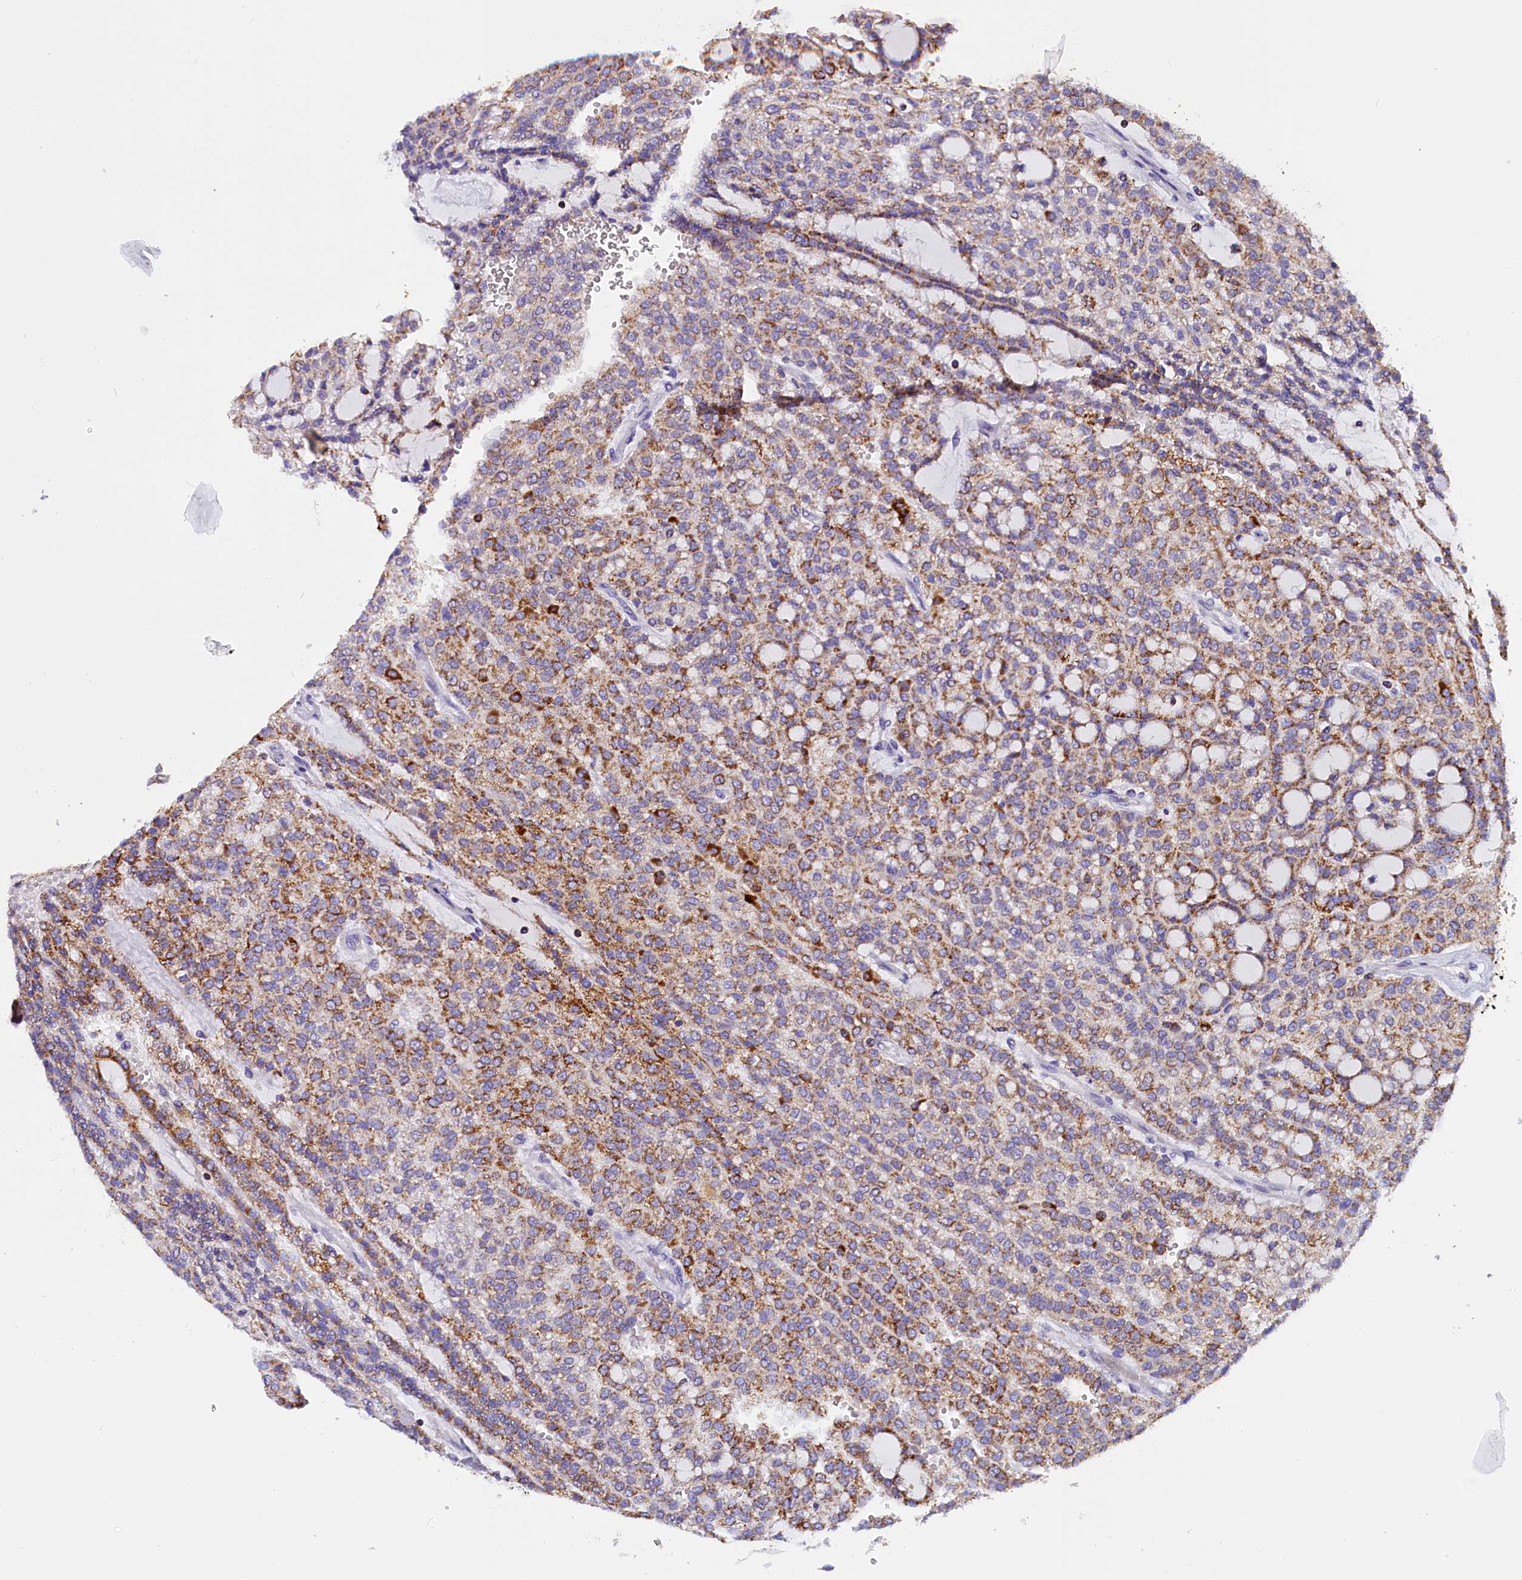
{"staining": {"intensity": "moderate", "quantity": ">75%", "location": "cytoplasmic/membranous"}, "tissue": "renal cancer", "cell_type": "Tumor cells", "image_type": "cancer", "snomed": [{"axis": "morphology", "description": "Adenocarcinoma, NOS"}, {"axis": "topography", "description": "Kidney"}], "caption": "Protein positivity by immunohistochemistry demonstrates moderate cytoplasmic/membranous expression in approximately >75% of tumor cells in renal cancer (adenocarcinoma). (DAB (3,3'-diaminobenzidine) = brown stain, brightfield microscopy at high magnification).", "gene": "ABAT", "patient": {"sex": "male", "age": 63}}